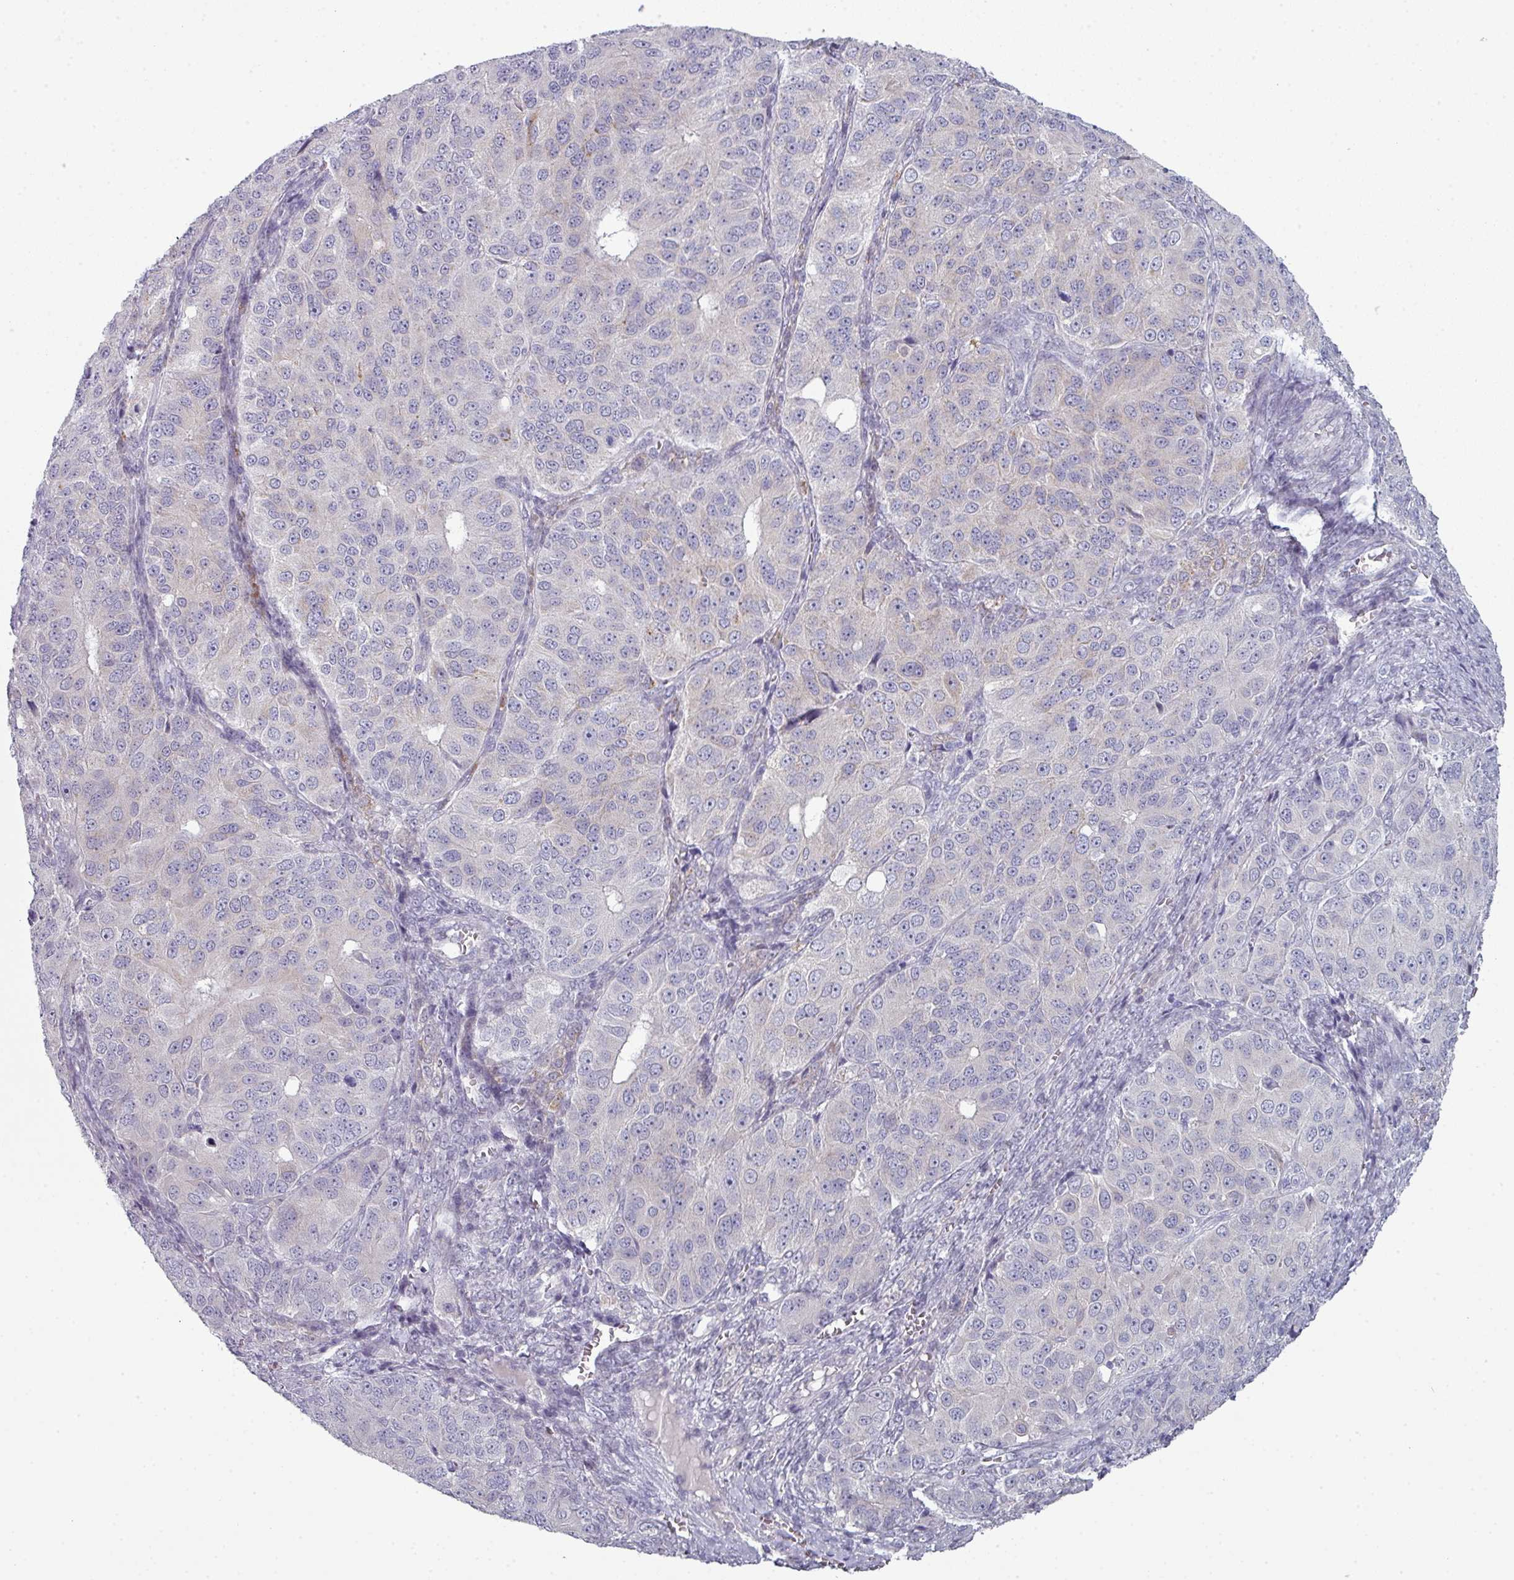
{"staining": {"intensity": "negative", "quantity": "none", "location": "none"}, "tissue": "ovarian cancer", "cell_type": "Tumor cells", "image_type": "cancer", "snomed": [{"axis": "morphology", "description": "Carcinoma, endometroid"}, {"axis": "topography", "description": "Ovary"}], "caption": "Immunohistochemistry micrograph of human endometroid carcinoma (ovarian) stained for a protein (brown), which shows no positivity in tumor cells.", "gene": "ZNF615", "patient": {"sex": "female", "age": 51}}